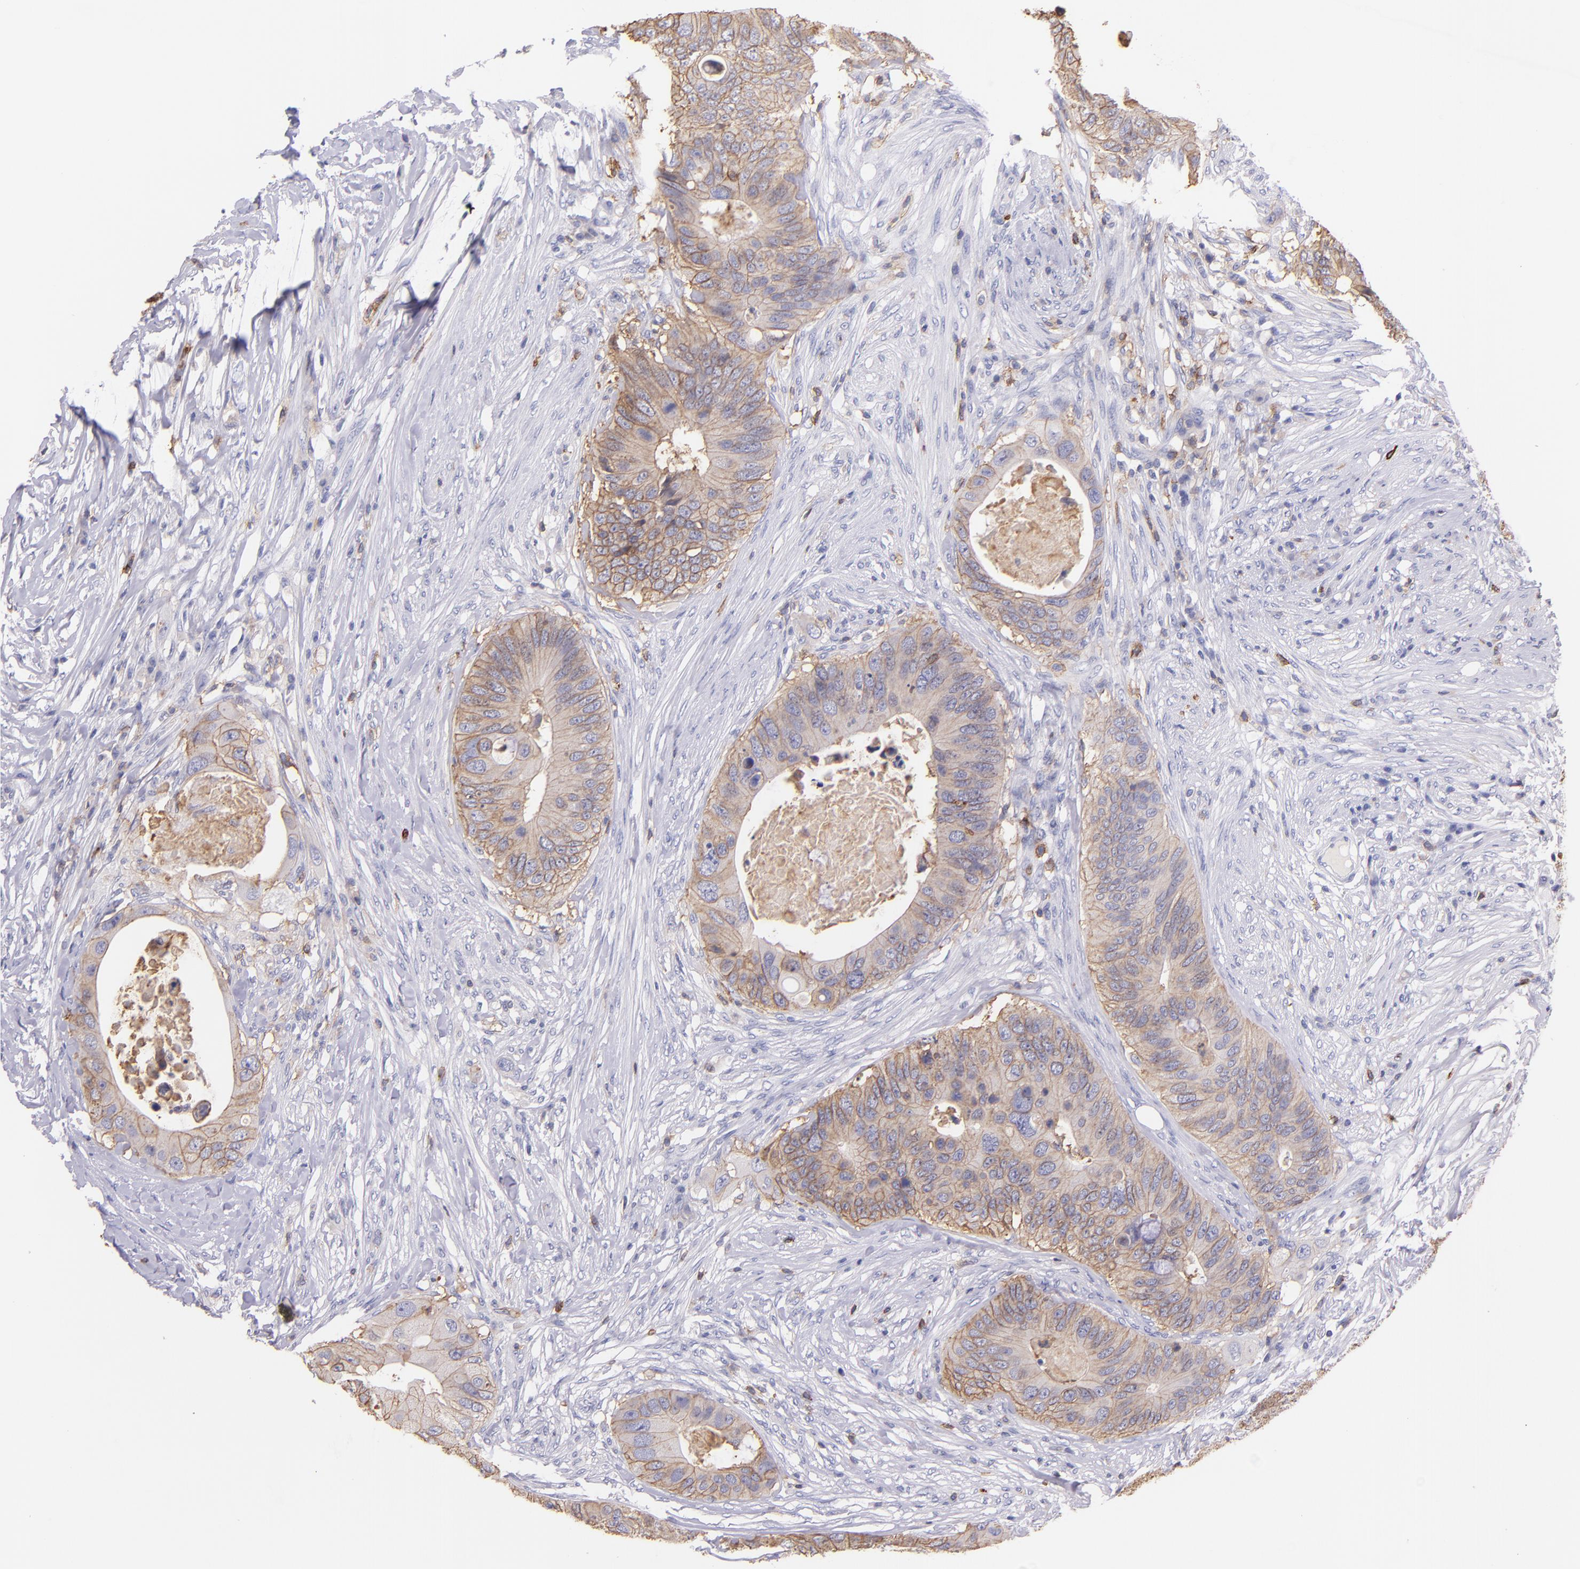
{"staining": {"intensity": "weak", "quantity": ">75%", "location": "cytoplasmic/membranous"}, "tissue": "colorectal cancer", "cell_type": "Tumor cells", "image_type": "cancer", "snomed": [{"axis": "morphology", "description": "Adenocarcinoma, NOS"}, {"axis": "topography", "description": "Colon"}], "caption": "Protein expression analysis of human adenocarcinoma (colorectal) reveals weak cytoplasmic/membranous staining in about >75% of tumor cells. The staining was performed using DAB (3,3'-diaminobenzidine), with brown indicating positive protein expression. Nuclei are stained blue with hematoxylin.", "gene": "SPN", "patient": {"sex": "male", "age": 71}}